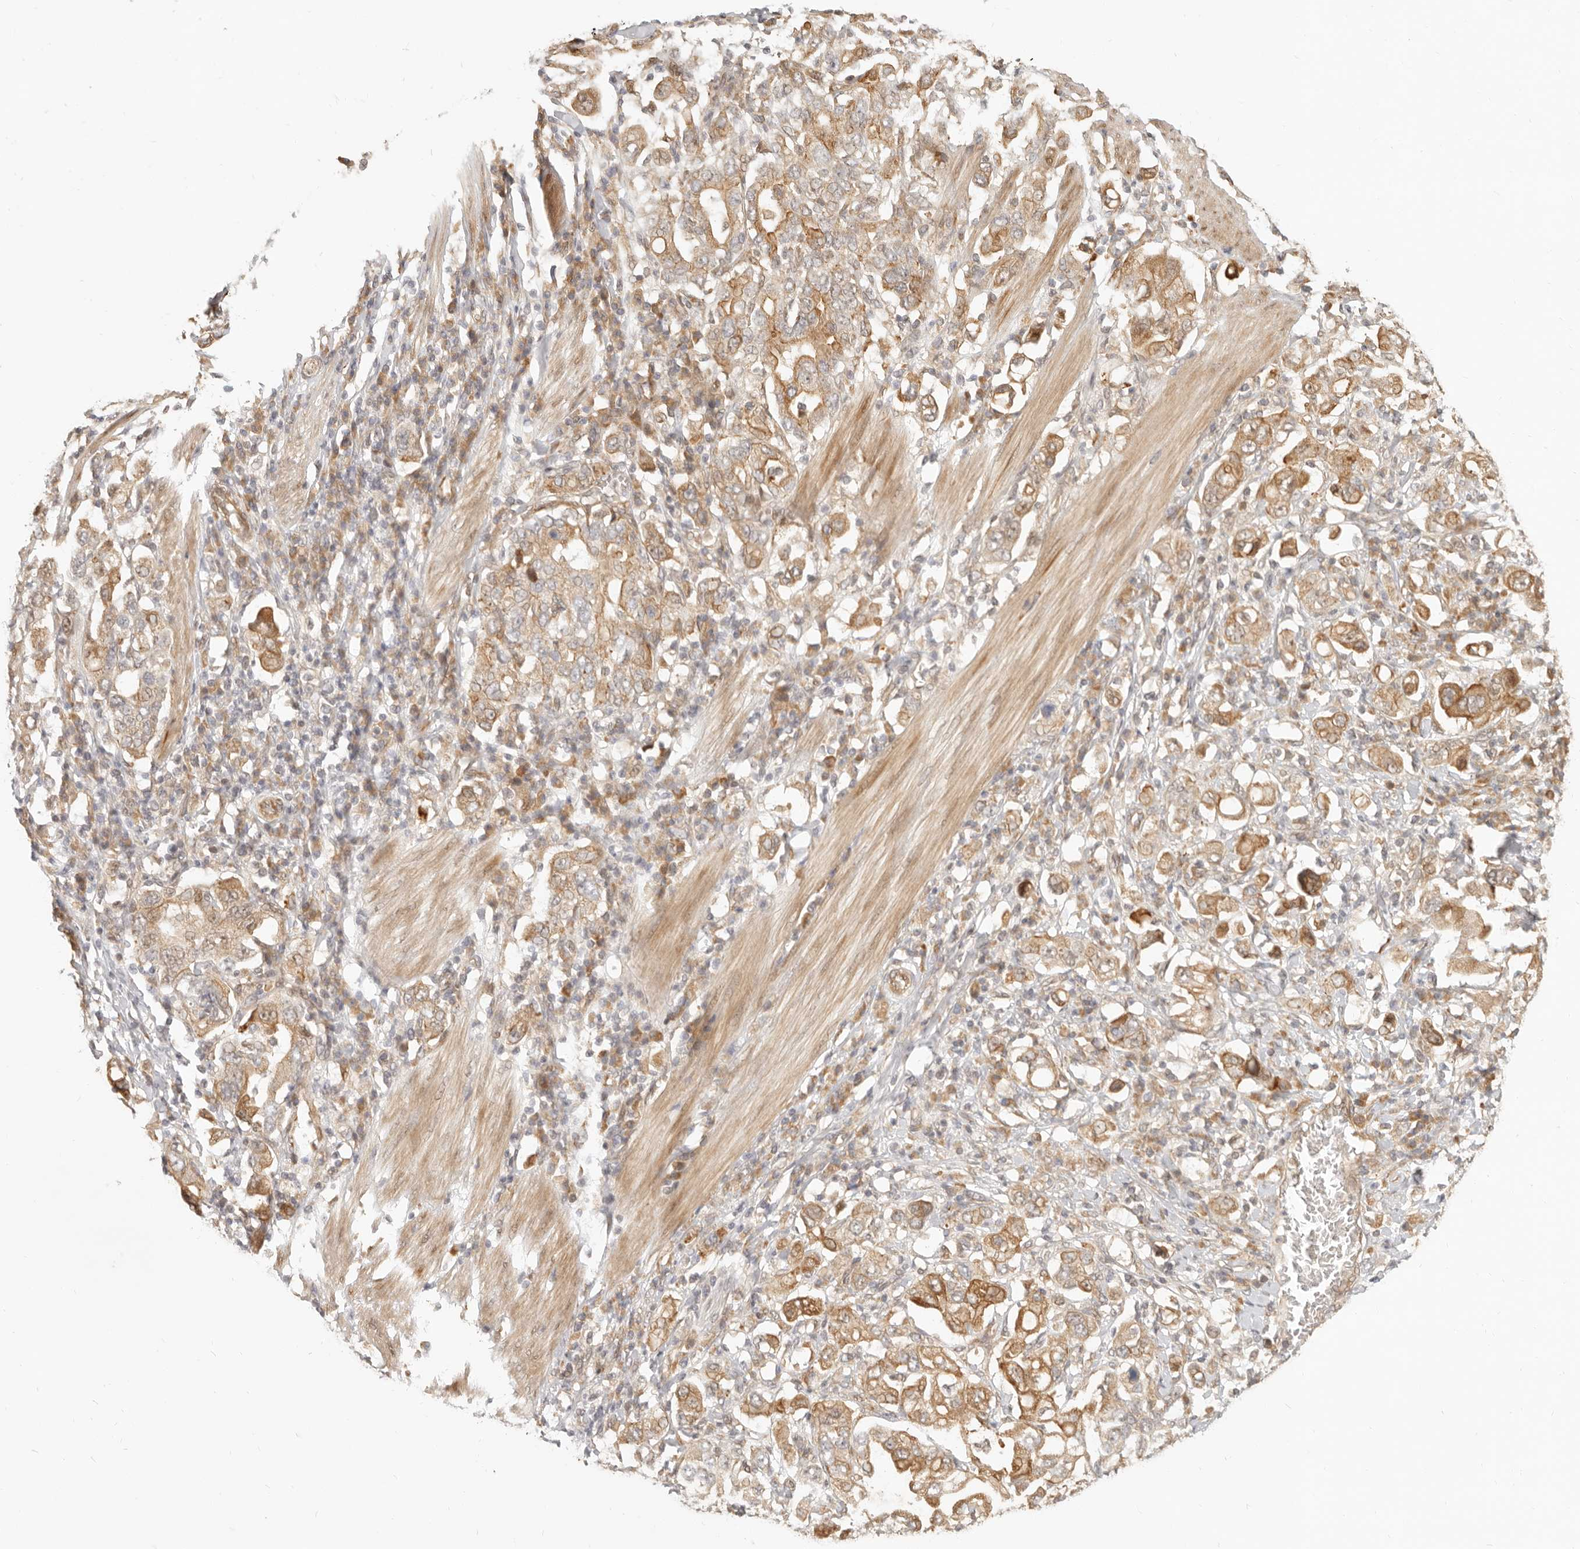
{"staining": {"intensity": "moderate", "quantity": ">75%", "location": "cytoplasmic/membranous"}, "tissue": "stomach cancer", "cell_type": "Tumor cells", "image_type": "cancer", "snomed": [{"axis": "morphology", "description": "Adenocarcinoma, NOS"}, {"axis": "topography", "description": "Stomach, upper"}], "caption": "Stomach cancer (adenocarcinoma) stained for a protein (brown) shows moderate cytoplasmic/membranous positive positivity in about >75% of tumor cells.", "gene": "TUFT1", "patient": {"sex": "male", "age": 62}}